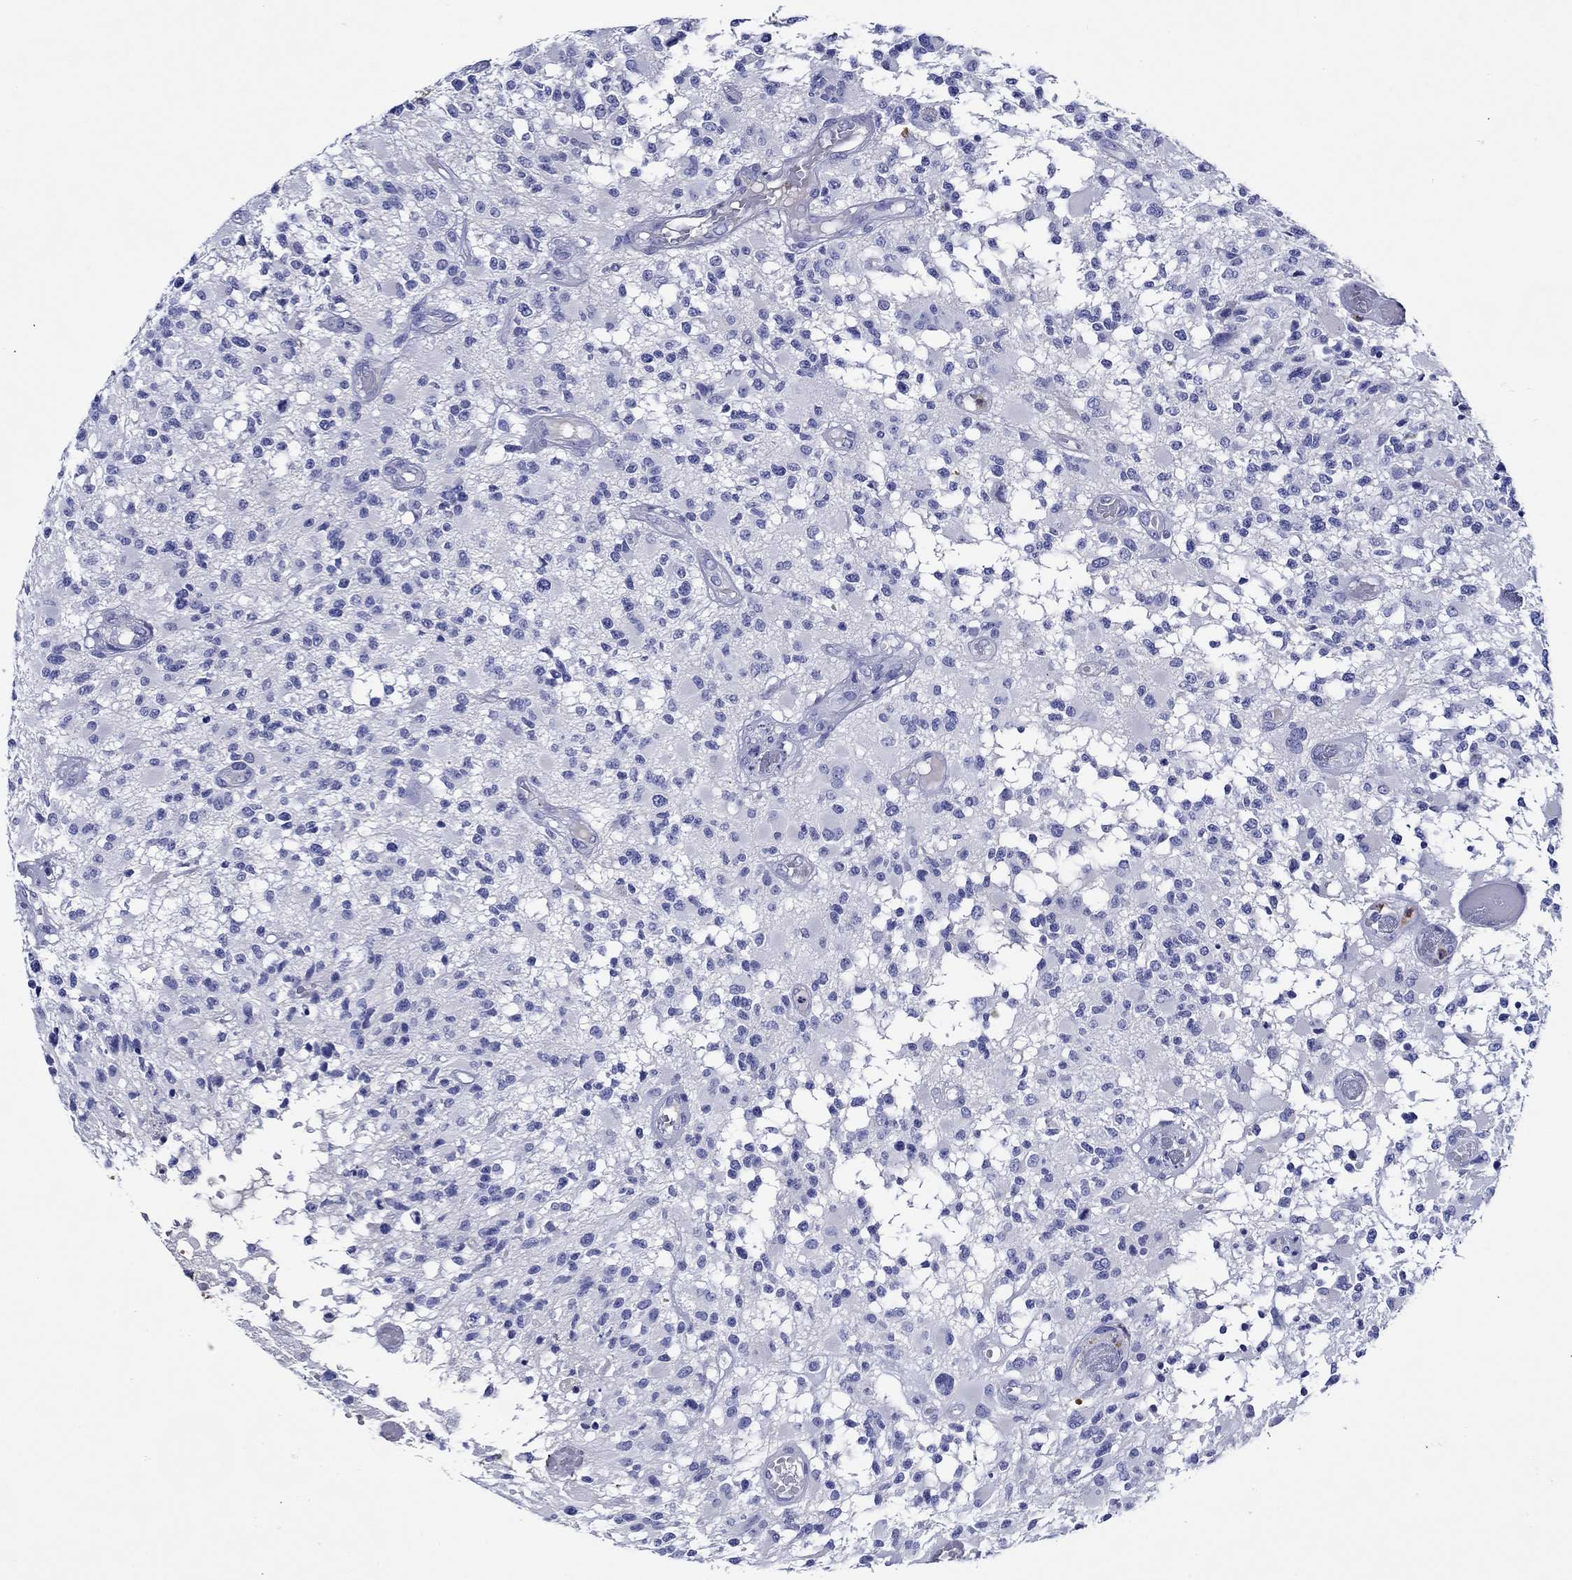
{"staining": {"intensity": "negative", "quantity": "none", "location": "none"}, "tissue": "glioma", "cell_type": "Tumor cells", "image_type": "cancer", "snomed": [{"axis": "morphology", "description": "Glioma, malignant, High grade"}, {"axis": "topography", "description": "Brain"}], "caption": "DAB immunohistochemical staining of glioma shows no significant positivity in tumor cells.", "gene": "EPX", "patient": {"sex": "female", "age": 63}}